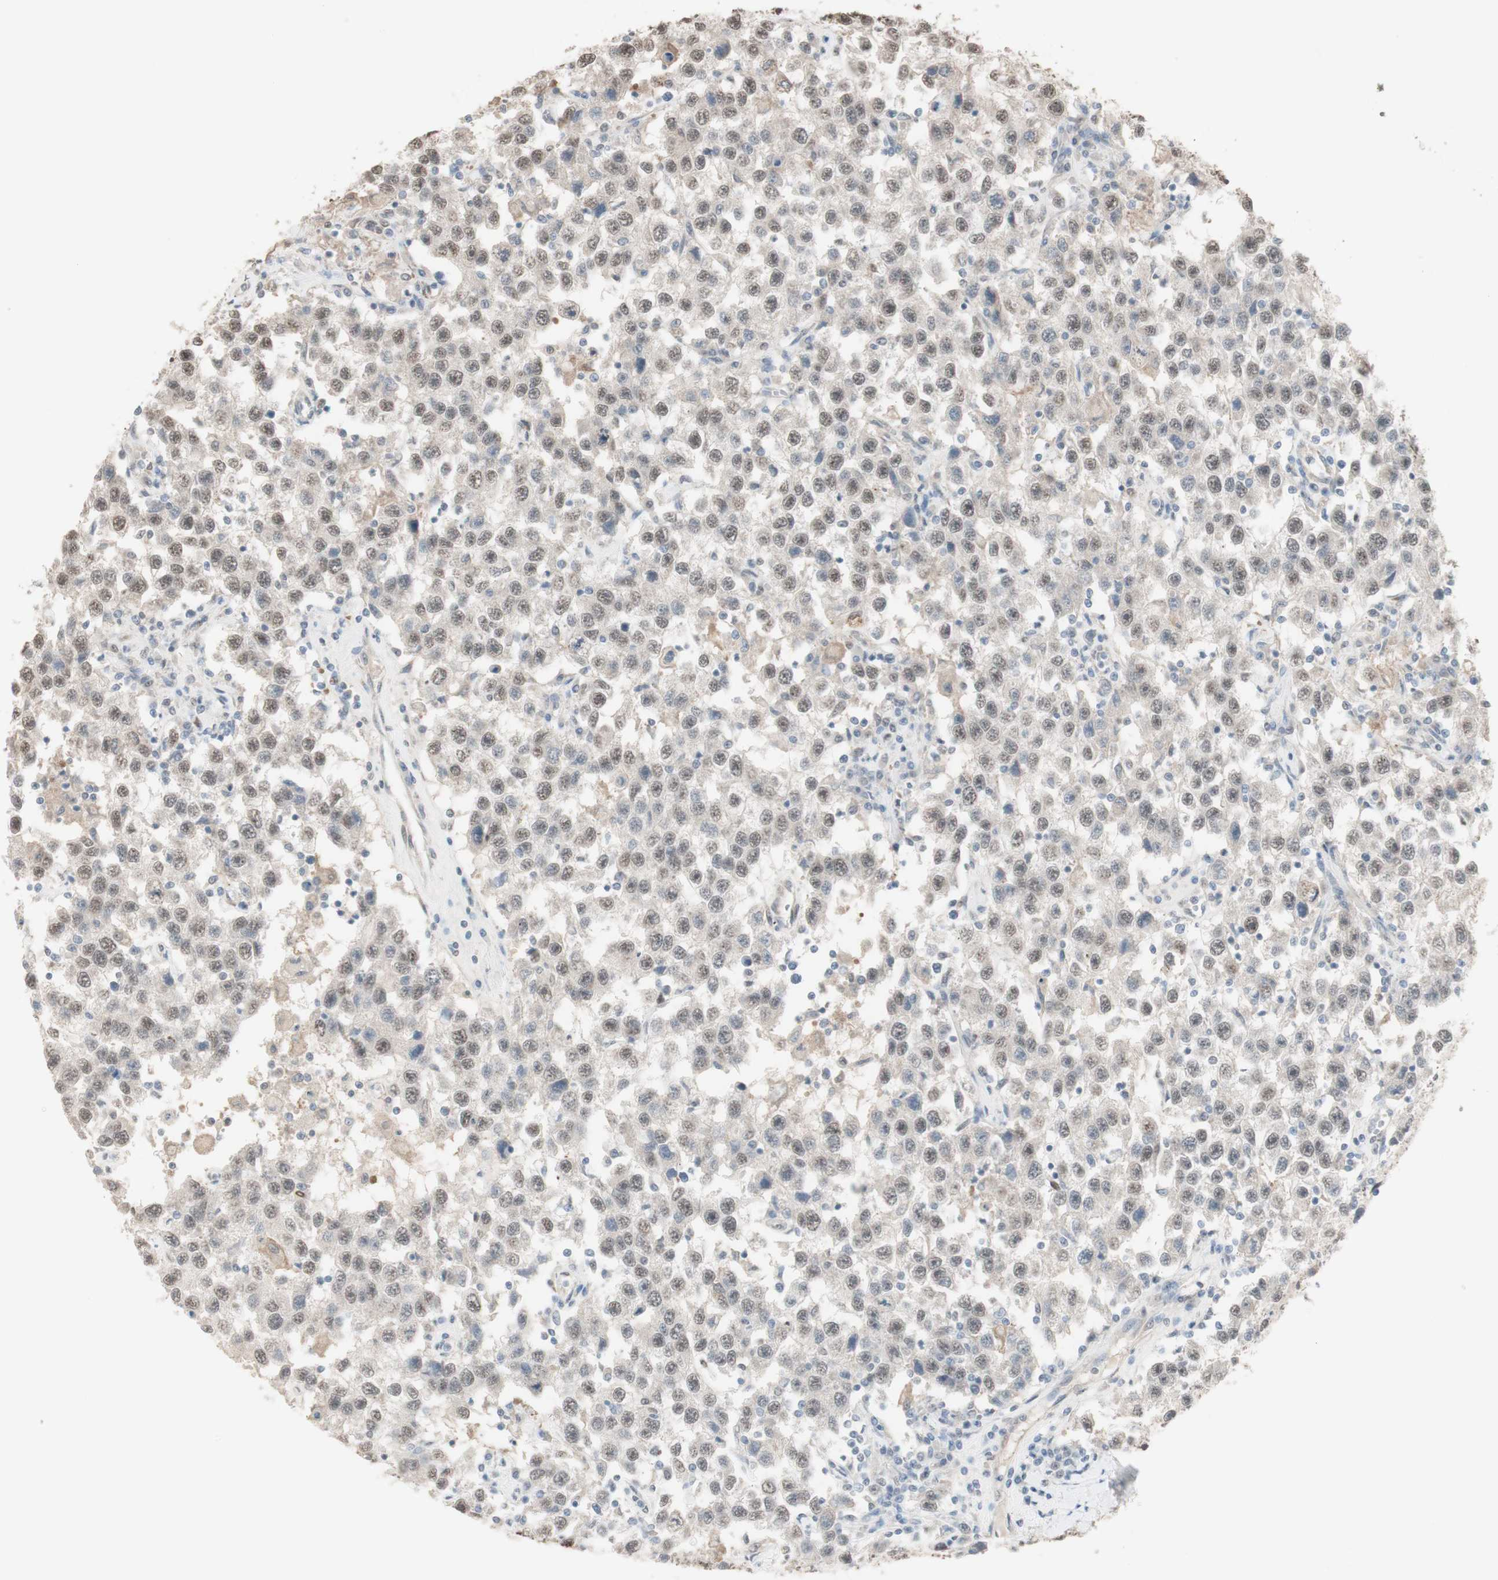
{"staining": {"intensity": "weak", "quantity": "25%-75%", "location": "nuclear"}, "tissue": "testis cancer", "cell_type": "Tumor cells", "image_type": "cancer", "snomed": [{"axis": "morphology", "description": "Seminoma, NOS"}, {"axis": "topography", "description": "Testis"}], "caption": "High-power microscopy captured an IHC image of testis cancer (seminoma), revealing weak nuclear staining in about 25%-75% of tumor cells.", "gene": "MUC3A", "patient": {"sex": "male", "age": 41}}